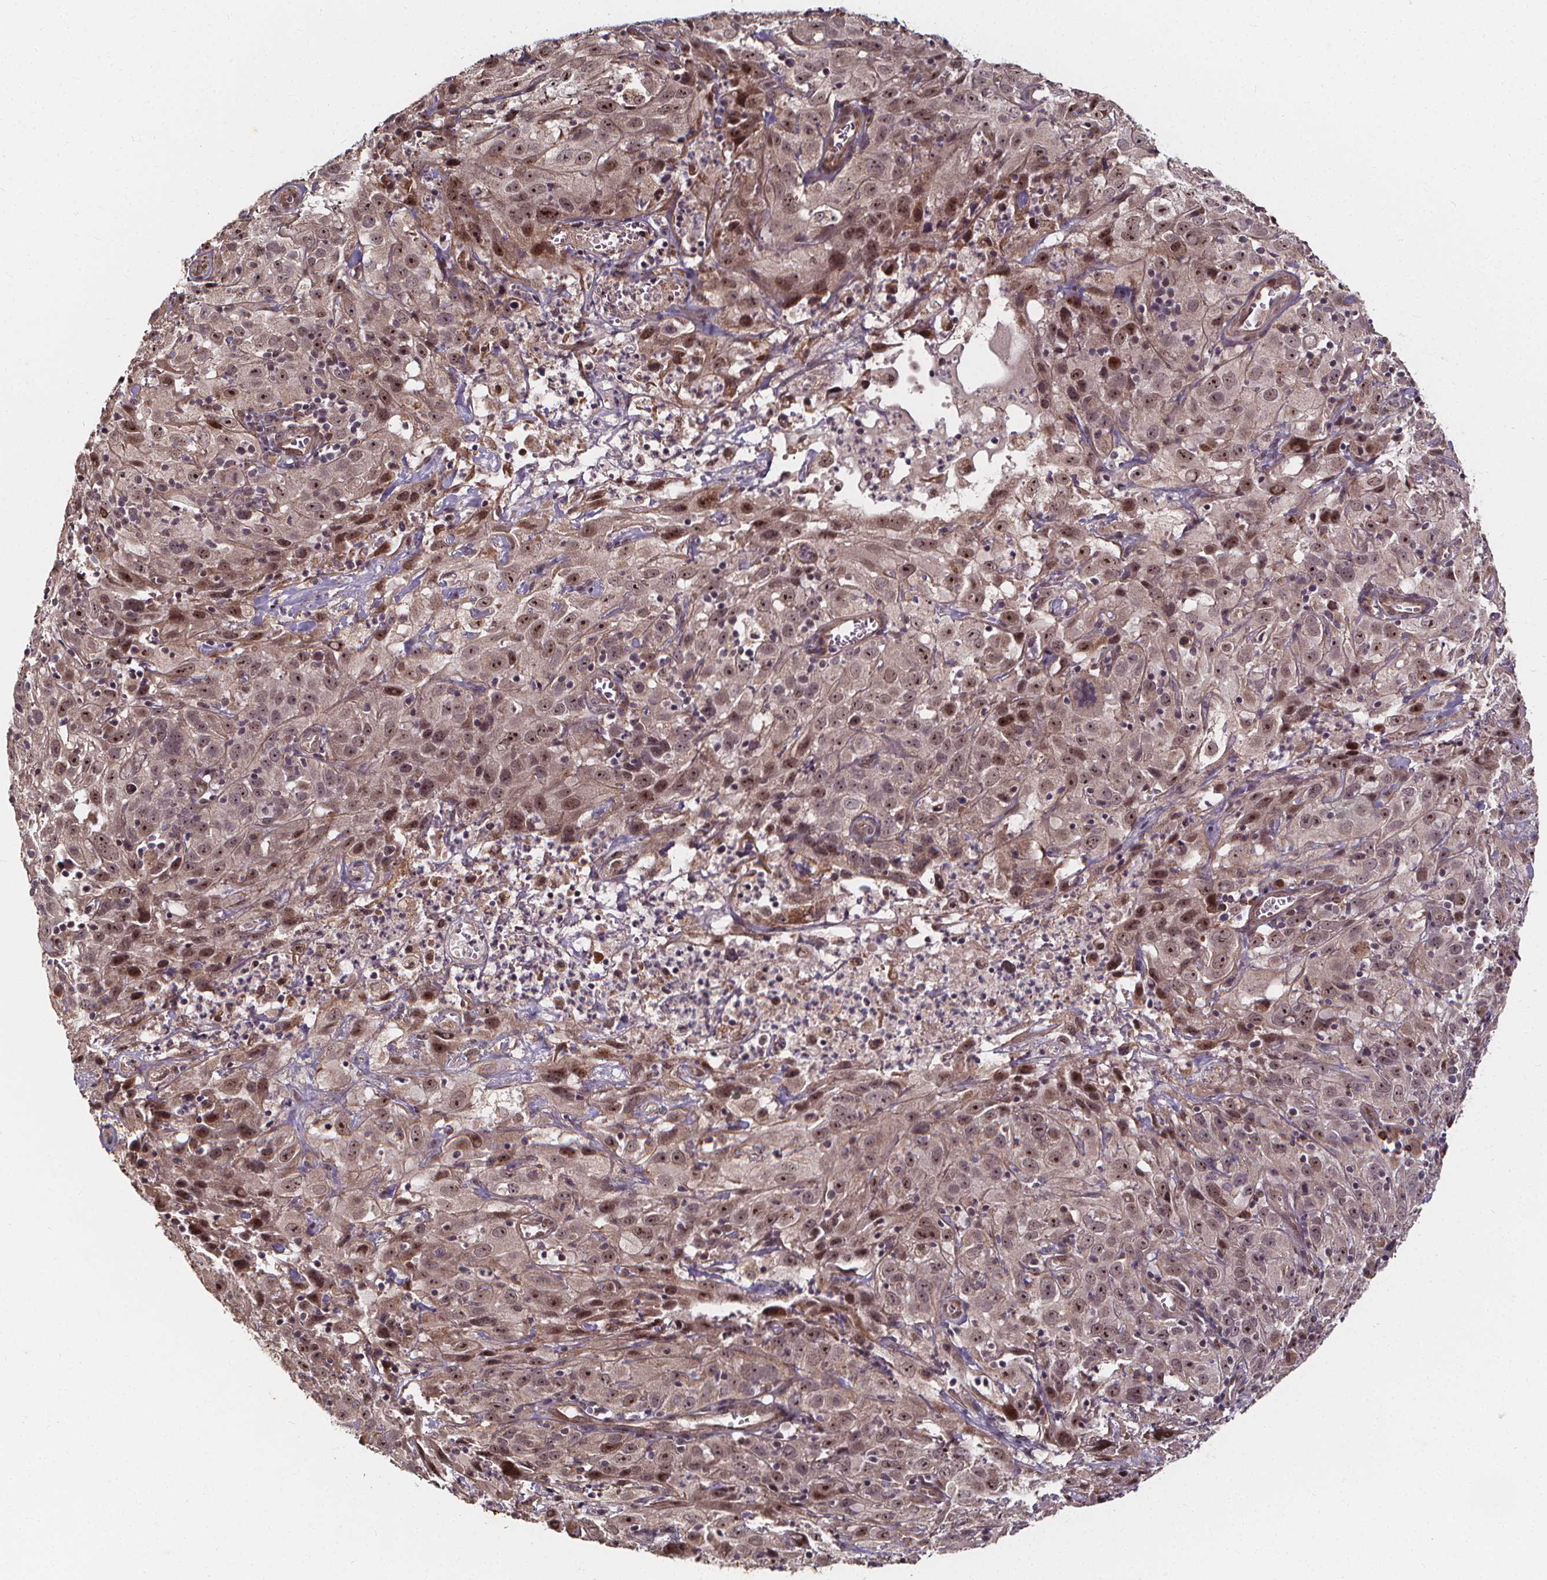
{"staining": {"intensity": "moderate", "quantity": "25%-75%", "location": "nuclear"}, "tissue": "cervical cancer", "cell_type": "Tumor cells", "image_type": "cancer", "snomed": [{"axis": "morphology", "description": "Squamous cell carcinoma, NOS"}, {"axis": "topography", "description": "Cervix"}], "caption": "An image of cervical squamous cell carcinoma stained for a protein shows moderate nuclear brown staining in tumor cells.", "gene": "DDIT3", "patient": {"sex": "female", "age": 32}}